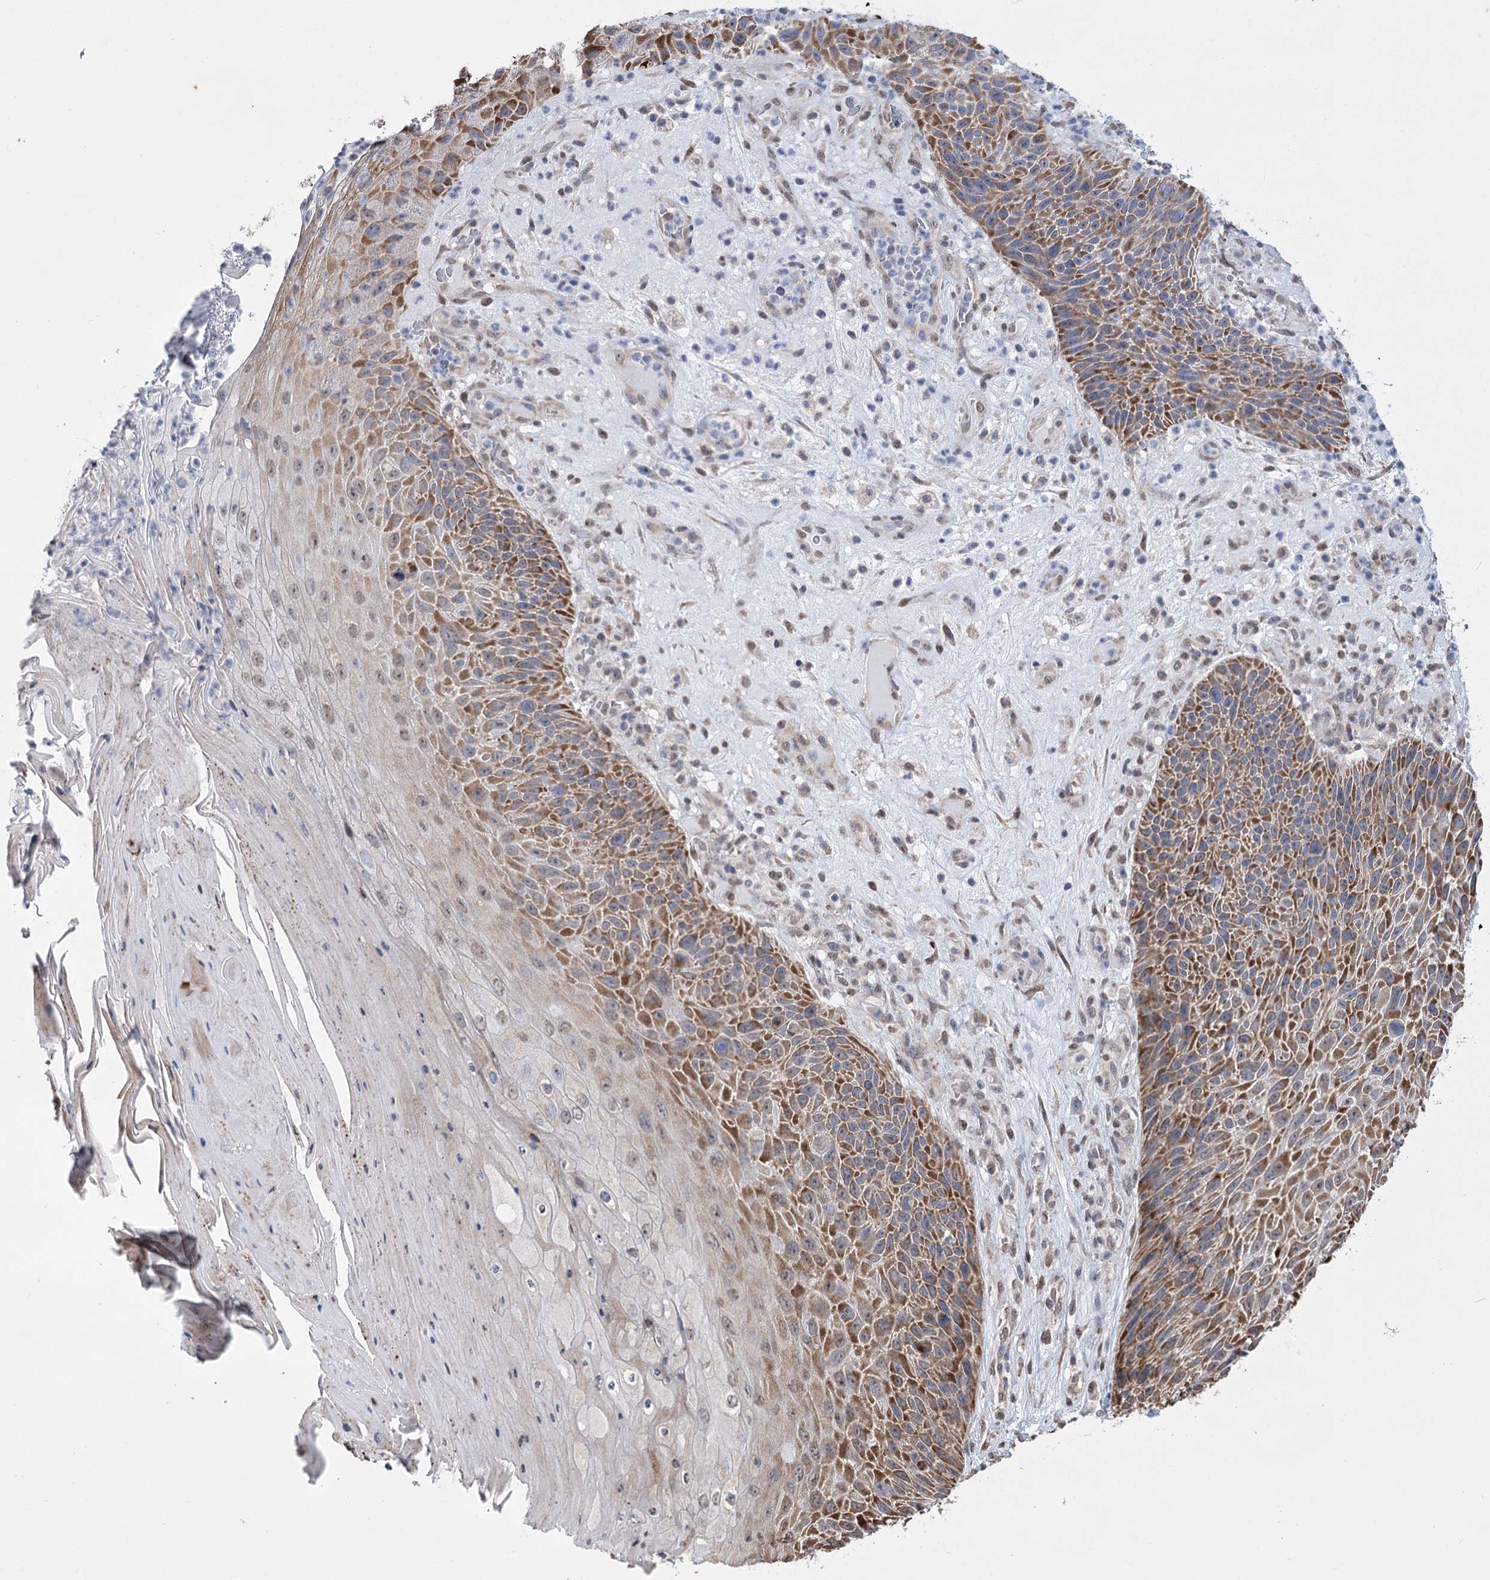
{"staining": {"intensity": "moderate", "quantity": ">75%", "location": "cytoplasmic/membranous,nuclear"}, "tissue": "skin cancer", "cell_type": "Tumor cells", "image_type": "cancer", "snomed": [{"axis": "morphology", "description": "Squamous cell carcinoma, NOS"}, {"axis": "topography", "description": "Skin"}], "caption": "Human squamous cell carcinoma (skin) stained with a protein marker demonstrates moderate staining in tumor cells.", "gene": "NFU1", "patient": {"sex": "female", "age": 88}}